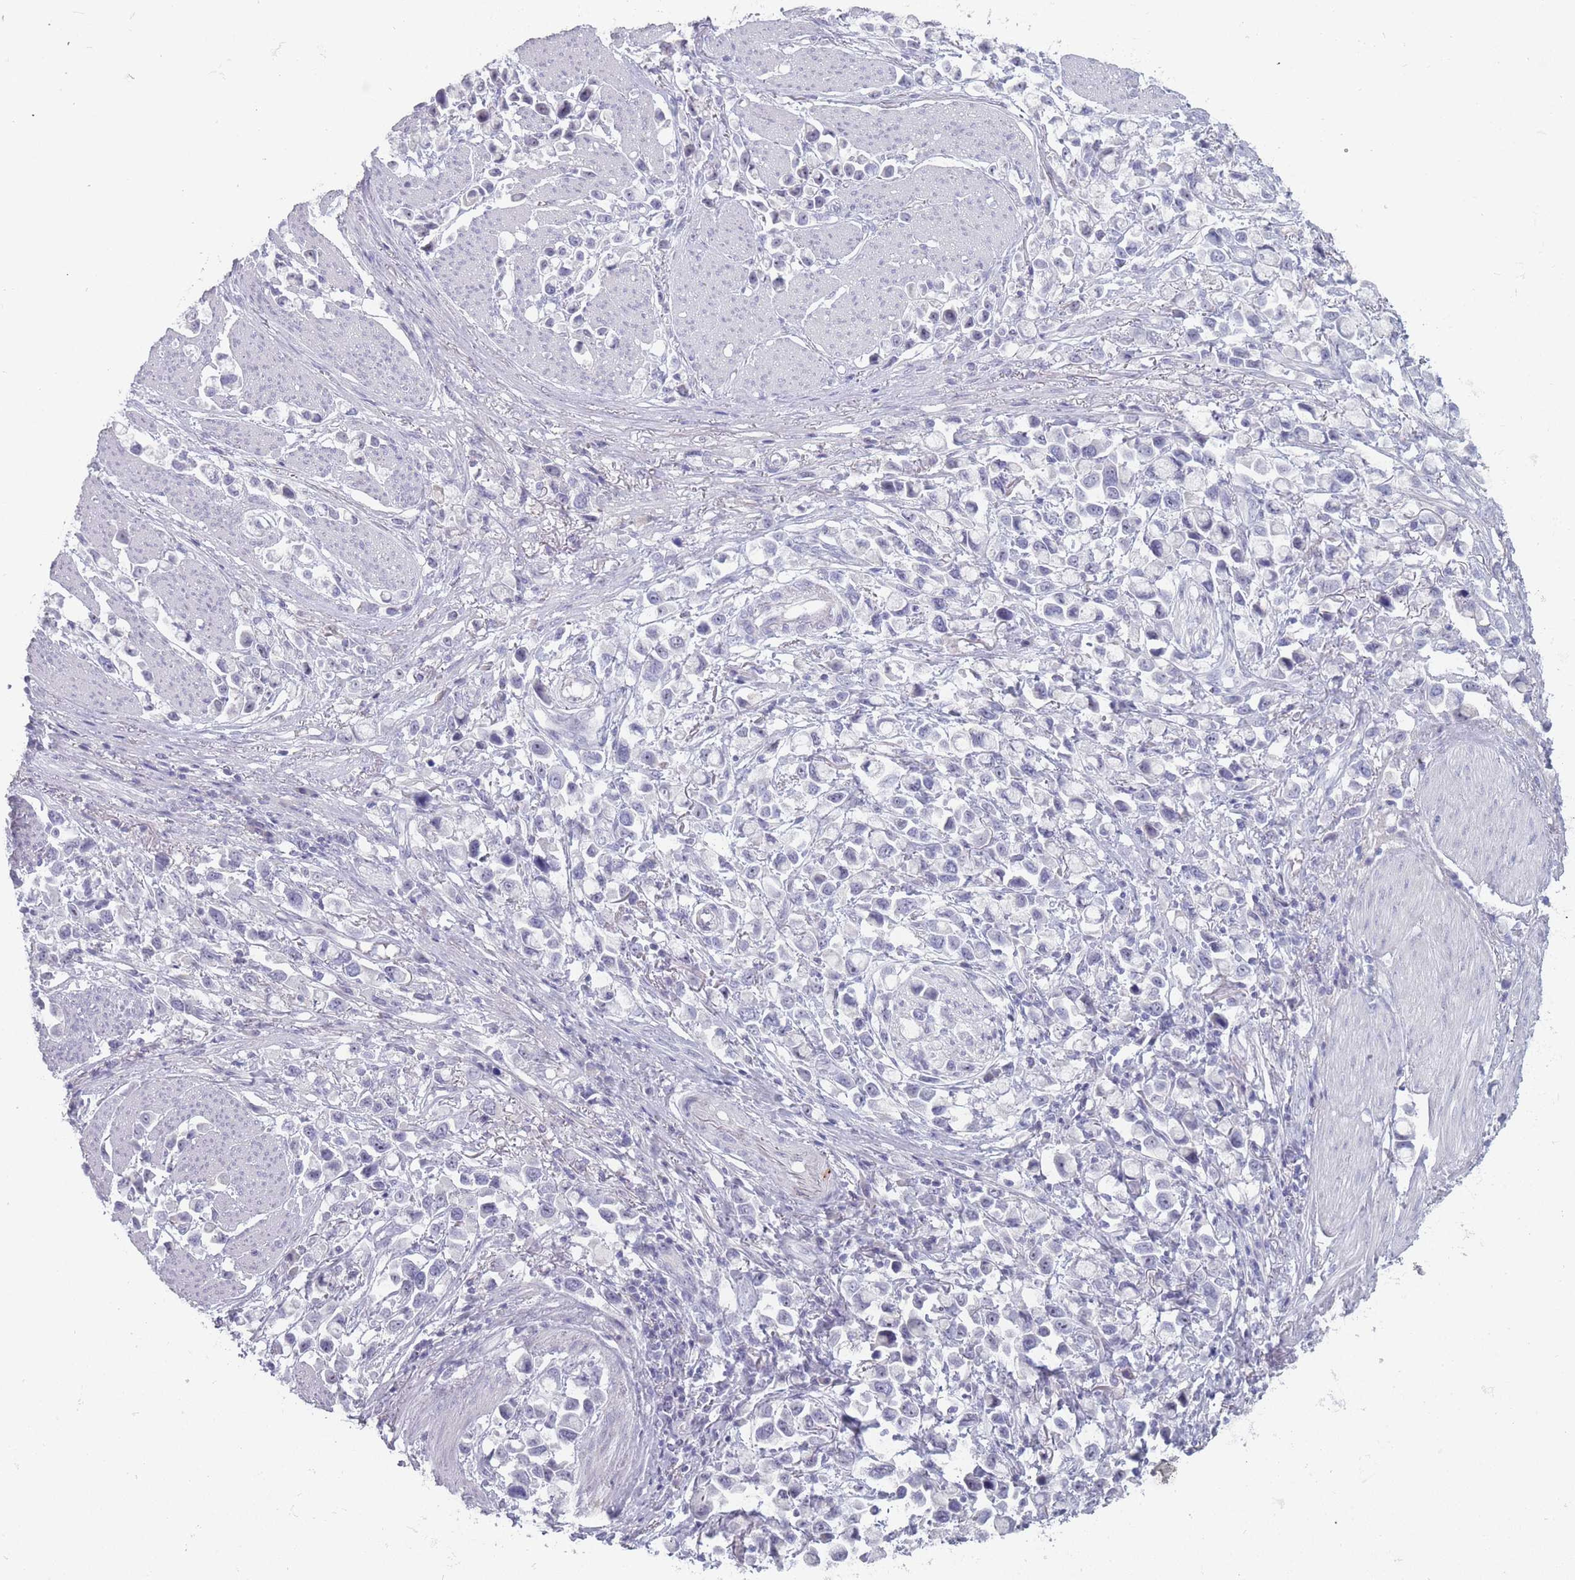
{"staining": {"intensity": "negative", "quantity": "none", "location": "none"}, "tissue": "stomach cancer", "cell_type": "Tumor cells", "image_type": "cancer", "snomed": [{"axis": "morphology", "description": "Adenocarcinoma, NOS"}, {"axis": "topography", "description": "Stomach"}], "caption": "This is an IHC micrograph of stomach cancer. There is no staining in tumor cells.", "gene": "ROS1", "patient": {"sex": "female", "age": 81}}